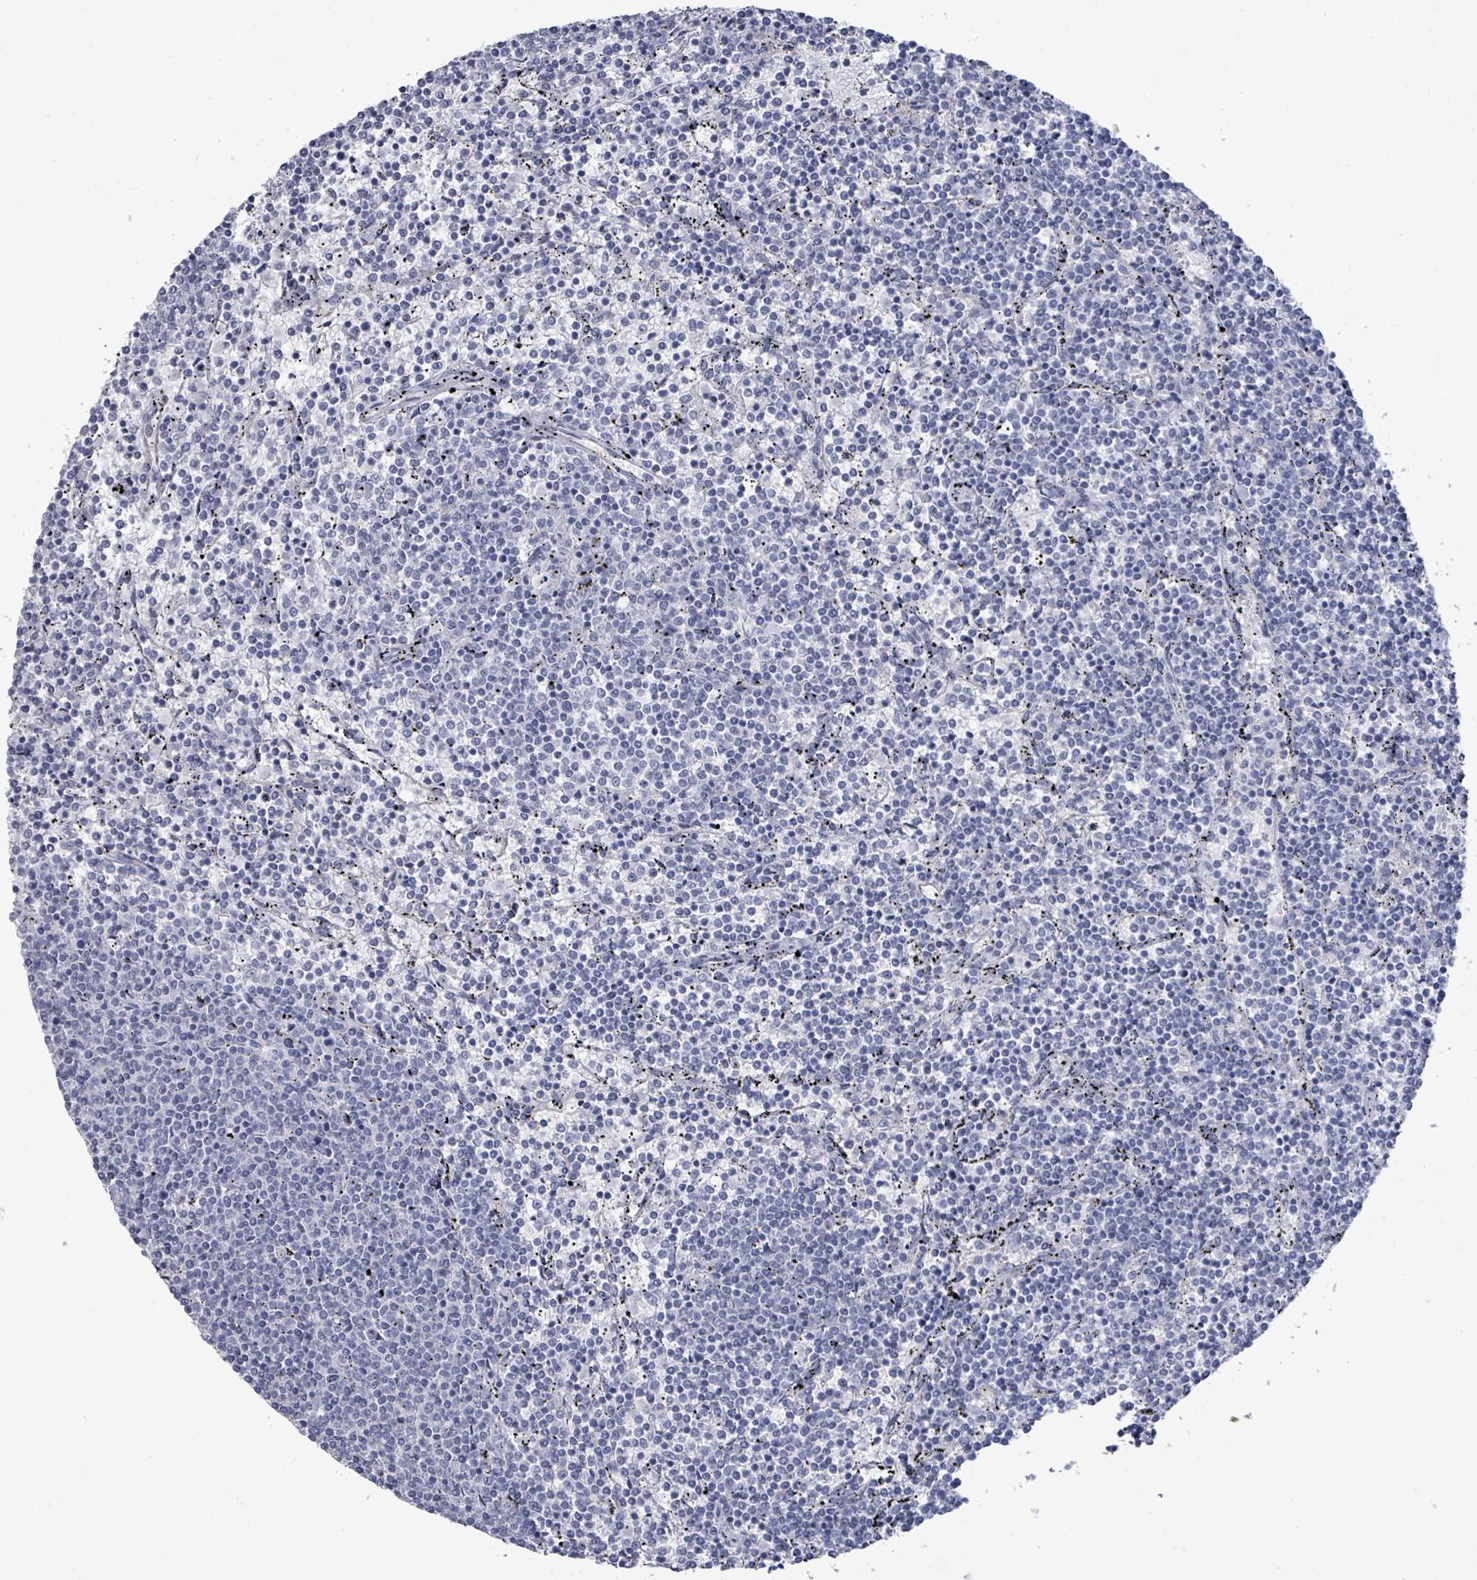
{"staining": {"intensity": "negative", "quantity": "none", "location": "none"}, "tissue": "lymphoma", "cell_type": "Tumor cells", "image_type": "cancer", "snomed": [{"axis": "morphology", "description": "Malignant lymphoma, non-Hodgkin's type, Low grade"}, {"axis": "topography", "description": "Spleen"}], "caption": "An IHC histopathology image of lymphoma is shown. There is no staining in tumor cells of lymphoma.", "gene": "CT45A5", "patient": {"sex": "female", "age": 50}}